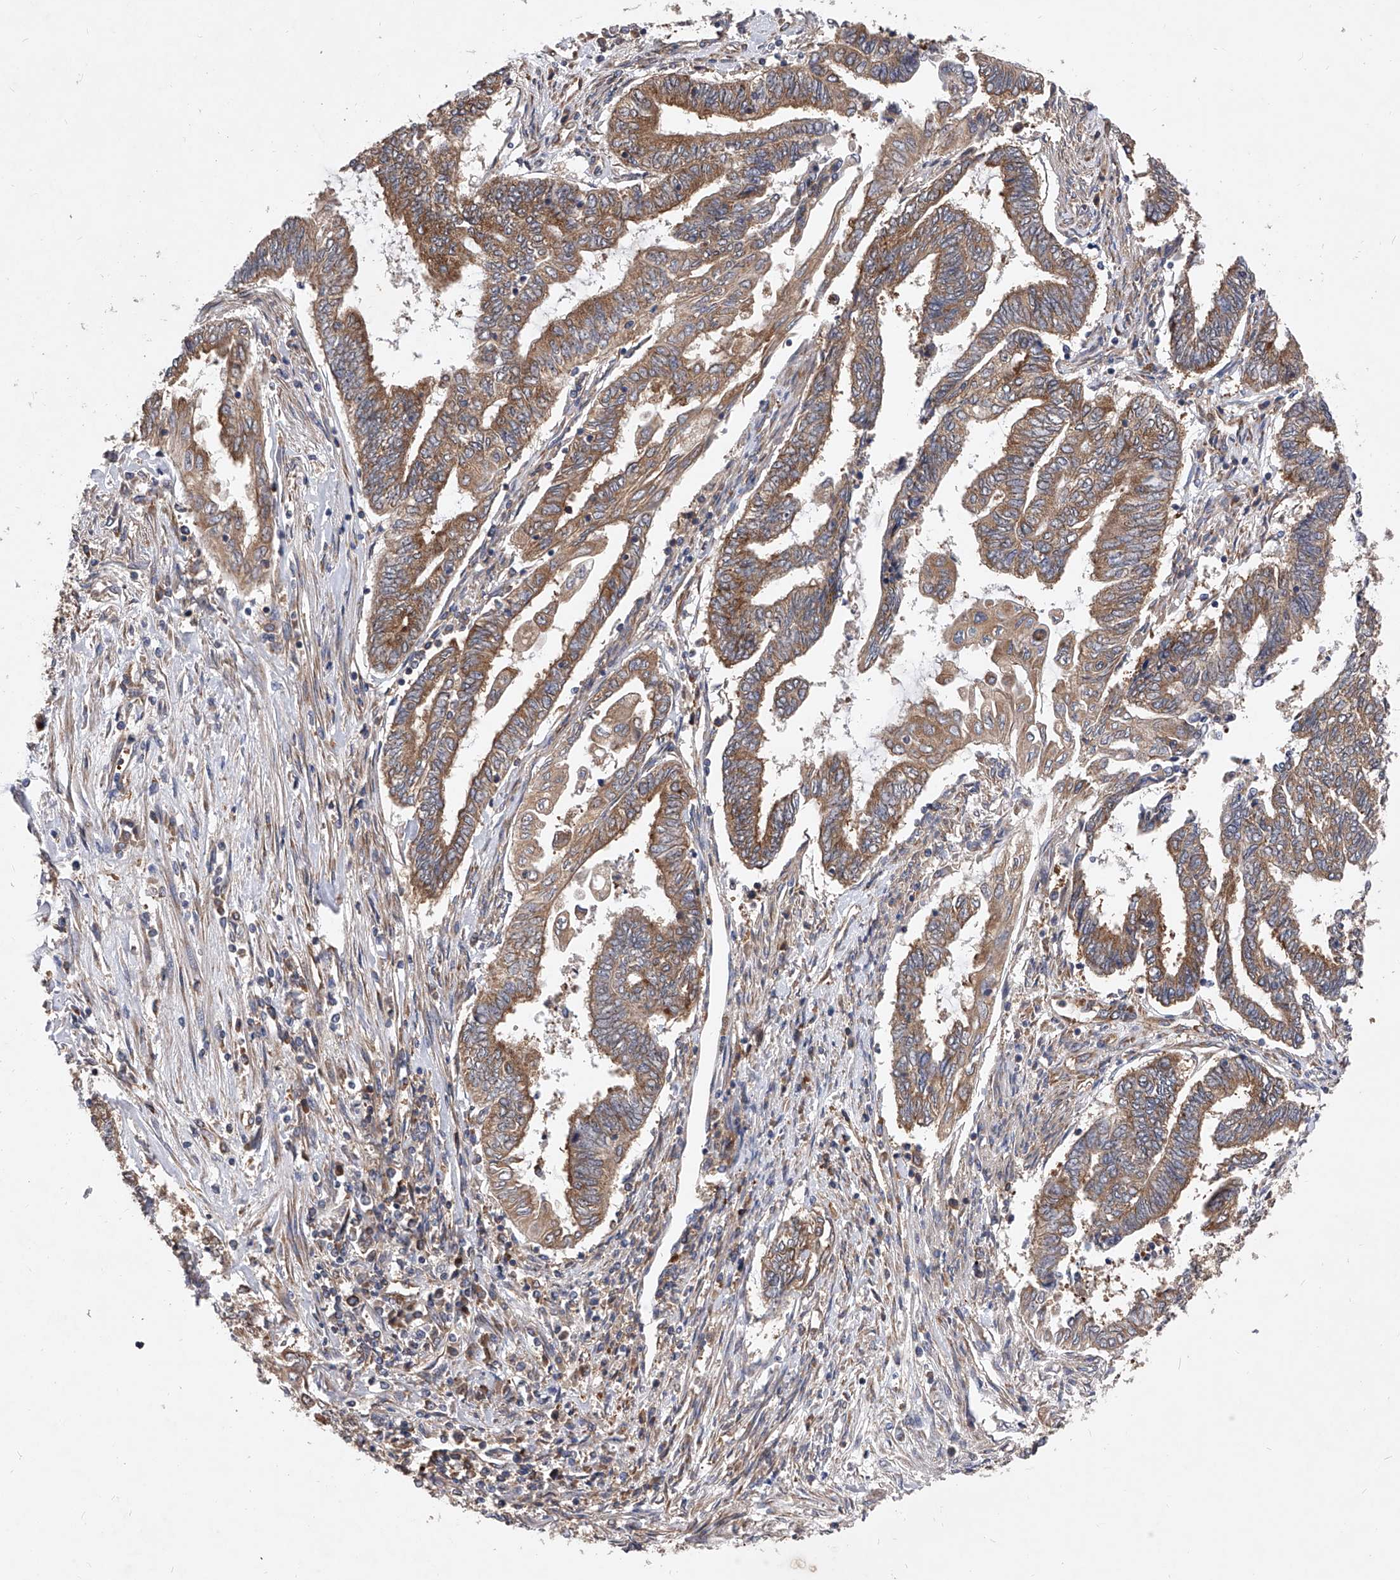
{"staining": {"intensity": "moderate", "quantity": ">75%", "location": "cytoplasmic/membranous"}, "tissue": "endometrial cancer", "cell_type": "Tumor cells", "image_type": "cancer", "snomed": [{"axis": "morphology", "description": "Adenocarcinoma, NOS"}, {"axis": "topography", "description": "Uterus"}, {"axis": "topography", "description": "Endometrium"}], "caption": "Immunohistochemistry image of neoplastic tissue: endometrial cancer stained using immunohistochemistry (IHC) displays medium levels of moderate protein expression localized specifically in the cytoplasmic/membranous of tumor cells, appearing as a cytoplasmic/membranous brown color.", "gene": "CFAP410", "patient": {"sex": "female", "age": 70}}